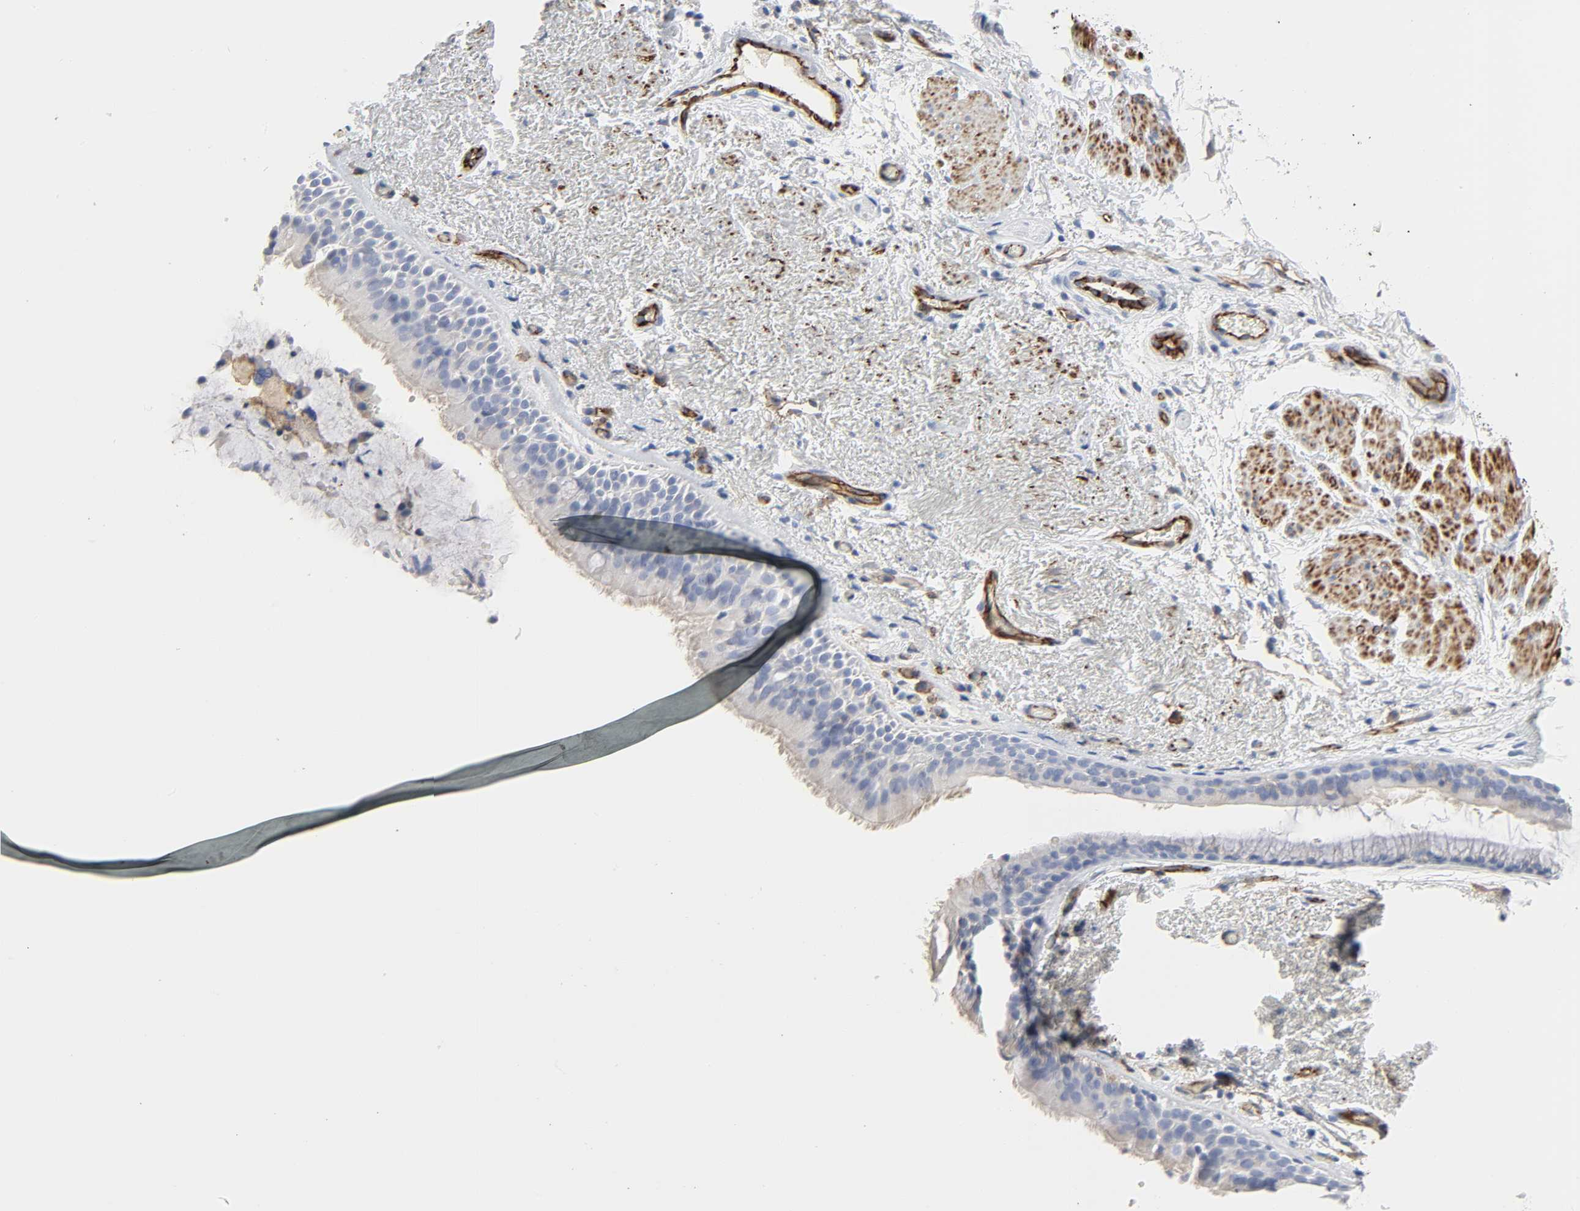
{"staining": {"intensity": "weak", "quantity": "<25%", "location": "cytoplasmic/membranous"}, "tissue": "bronchus", "cell_type": "Respiratory epithelial cells", "image_type": "normal", "snomed": [{"axis": "morphology", "description": "Normal tissue, NOS"}, {"axis": "topography", "description": "Bronchus"}], "caption": "Unremarkable bronchus was stained to show a protein in brown. There is no significant expression in respiratory epithelial cells. The staining is performed using DAB brown chromogen with nuclei counter-stained in using hematoxylin.", "gene": "PECAM1", "patient": {"sex": "female", "age": 54}}